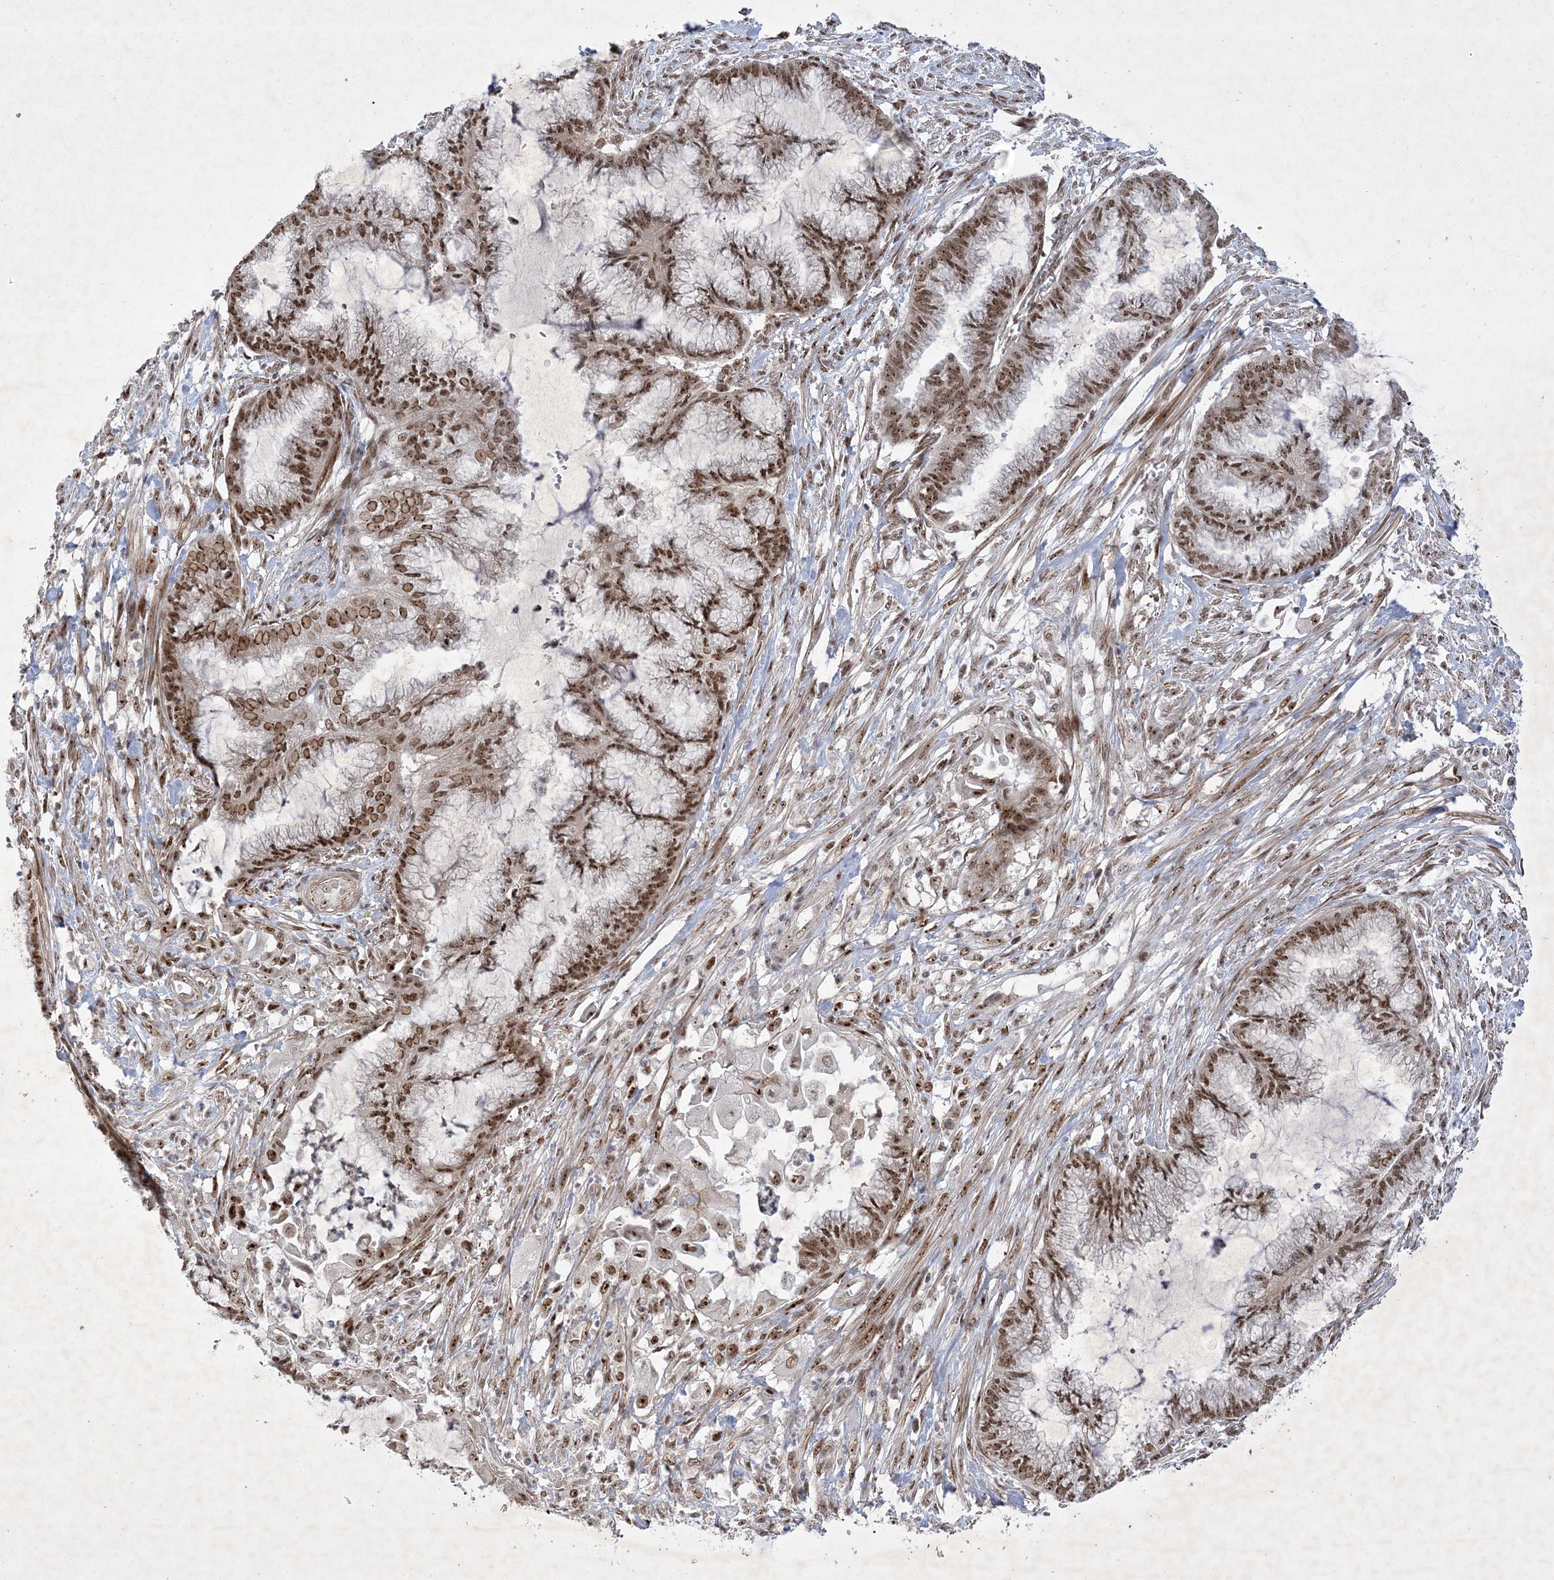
{"staining": {"intensity": "moderate", "quantity": ">75%", "location": "nuclear"}, "tissue": "endometrial cancer", "cell_type": "Tumor cells", "image_type": "cancer", "snomed": [{"axis": "morphology", "description": "Adenocarcinoma, NOS"}, {"axis": "topography", "description": "Endometrium"}], "caption": "This image reveals endometrial cancer stained with immunohistochemistry to label a protein in brown. The nuclear of tumor cells show moderate positivity for the protein. Nuclei are counter-stained blue.", "gene": "NPM3", "patient": {"sex": "female", "age": 86}}